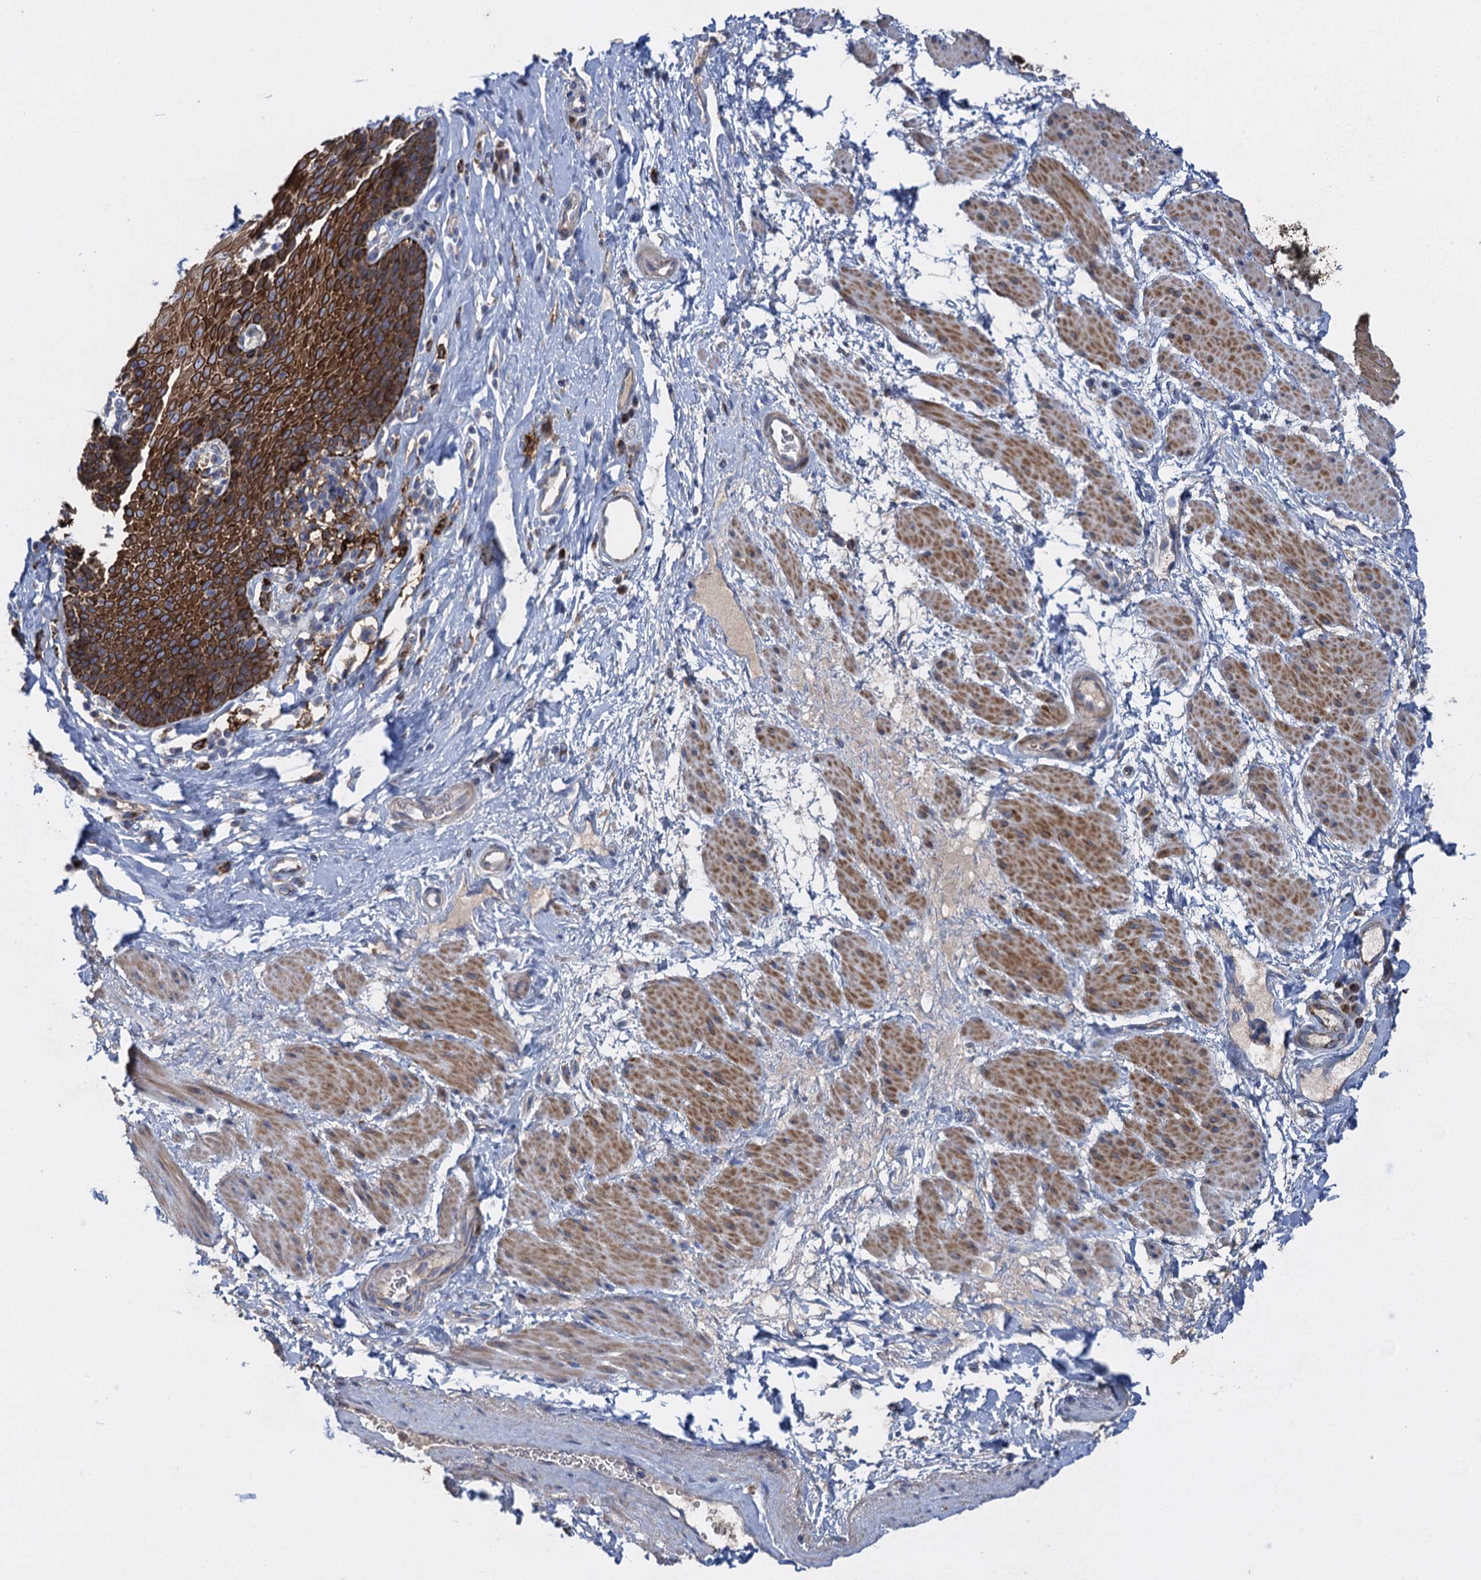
{"staining": {"intensity": "strong", "quantity": "25%-75%", "location": "cytoplasmic/membranous"}, "tissue": "esophagus", "cell_type": "Squamous epithelial cells", "image_type": "normal", "snomed": [{"axis": "morphology", "description": "Normal tissue, NOS"}, {"axis": "topography", "description": "Esophagus"}], "caption": "Normal esophagus was stained to show a protein in brown. There is high levels of strong cytoplasmic/membranous staining in approximately 25%-75% of squamous epithelial cells.", "gene": "TXNDC11", "patient": {"sex": "female", "age": 61}}